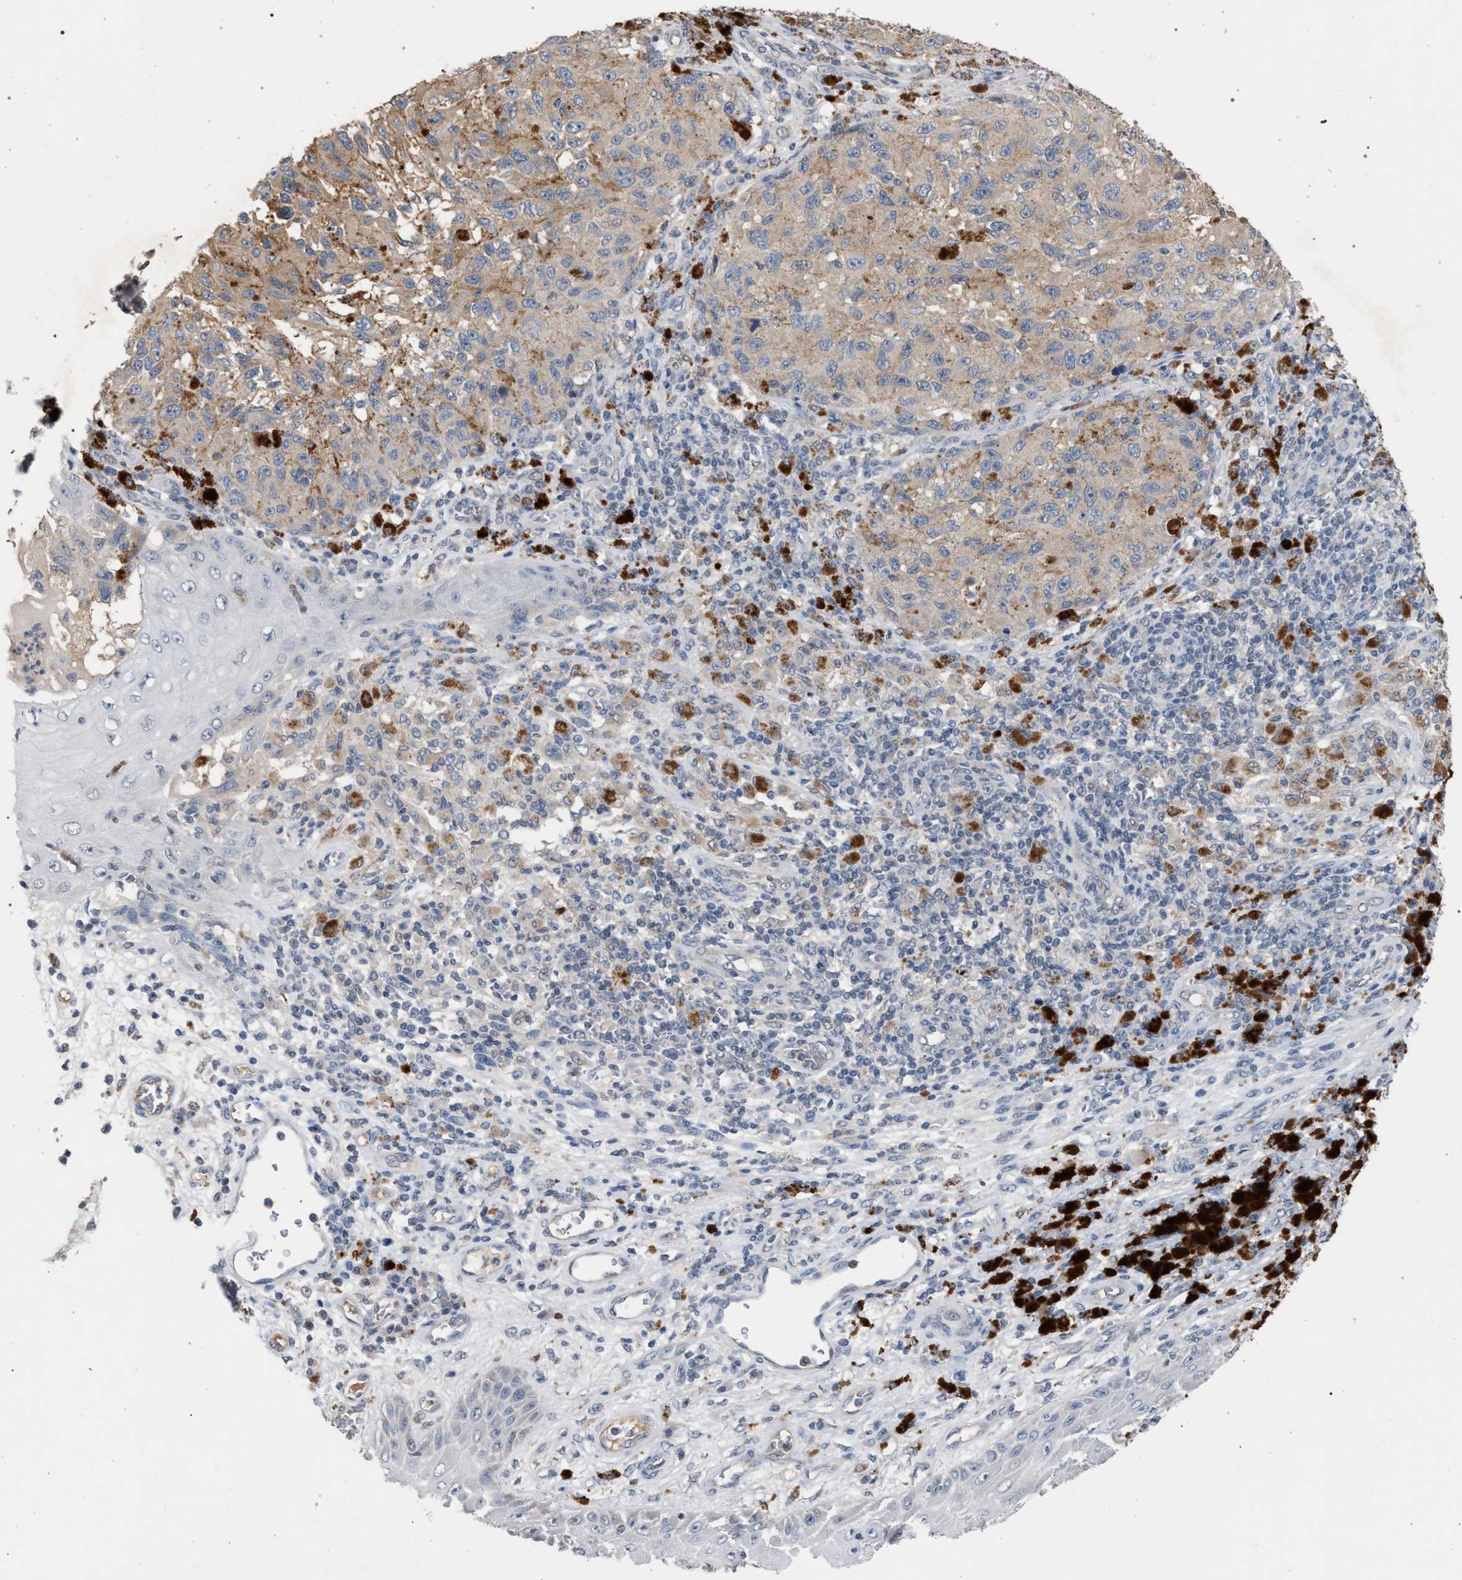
{"staining": {"intensity": "weak", "quantity": "25%-75%", "location": "cytoplasmic/membranous"}, "tissue": "melanoma", "cell_type": "Tumor cells", "image_type": "cancer", "snomed": [{"axis": "morphology", "description": "Malignant melanoma, NOS"}, {"axis": "topography", "description": "Skin"}], "caption": "The image exhibits a brown stain indicating the presence of a protein in the cytoplasmic/membranous of tumor cells in melanoma.", "gene": "TECPR1", "patient": {"sex": "female", "age": 73}}